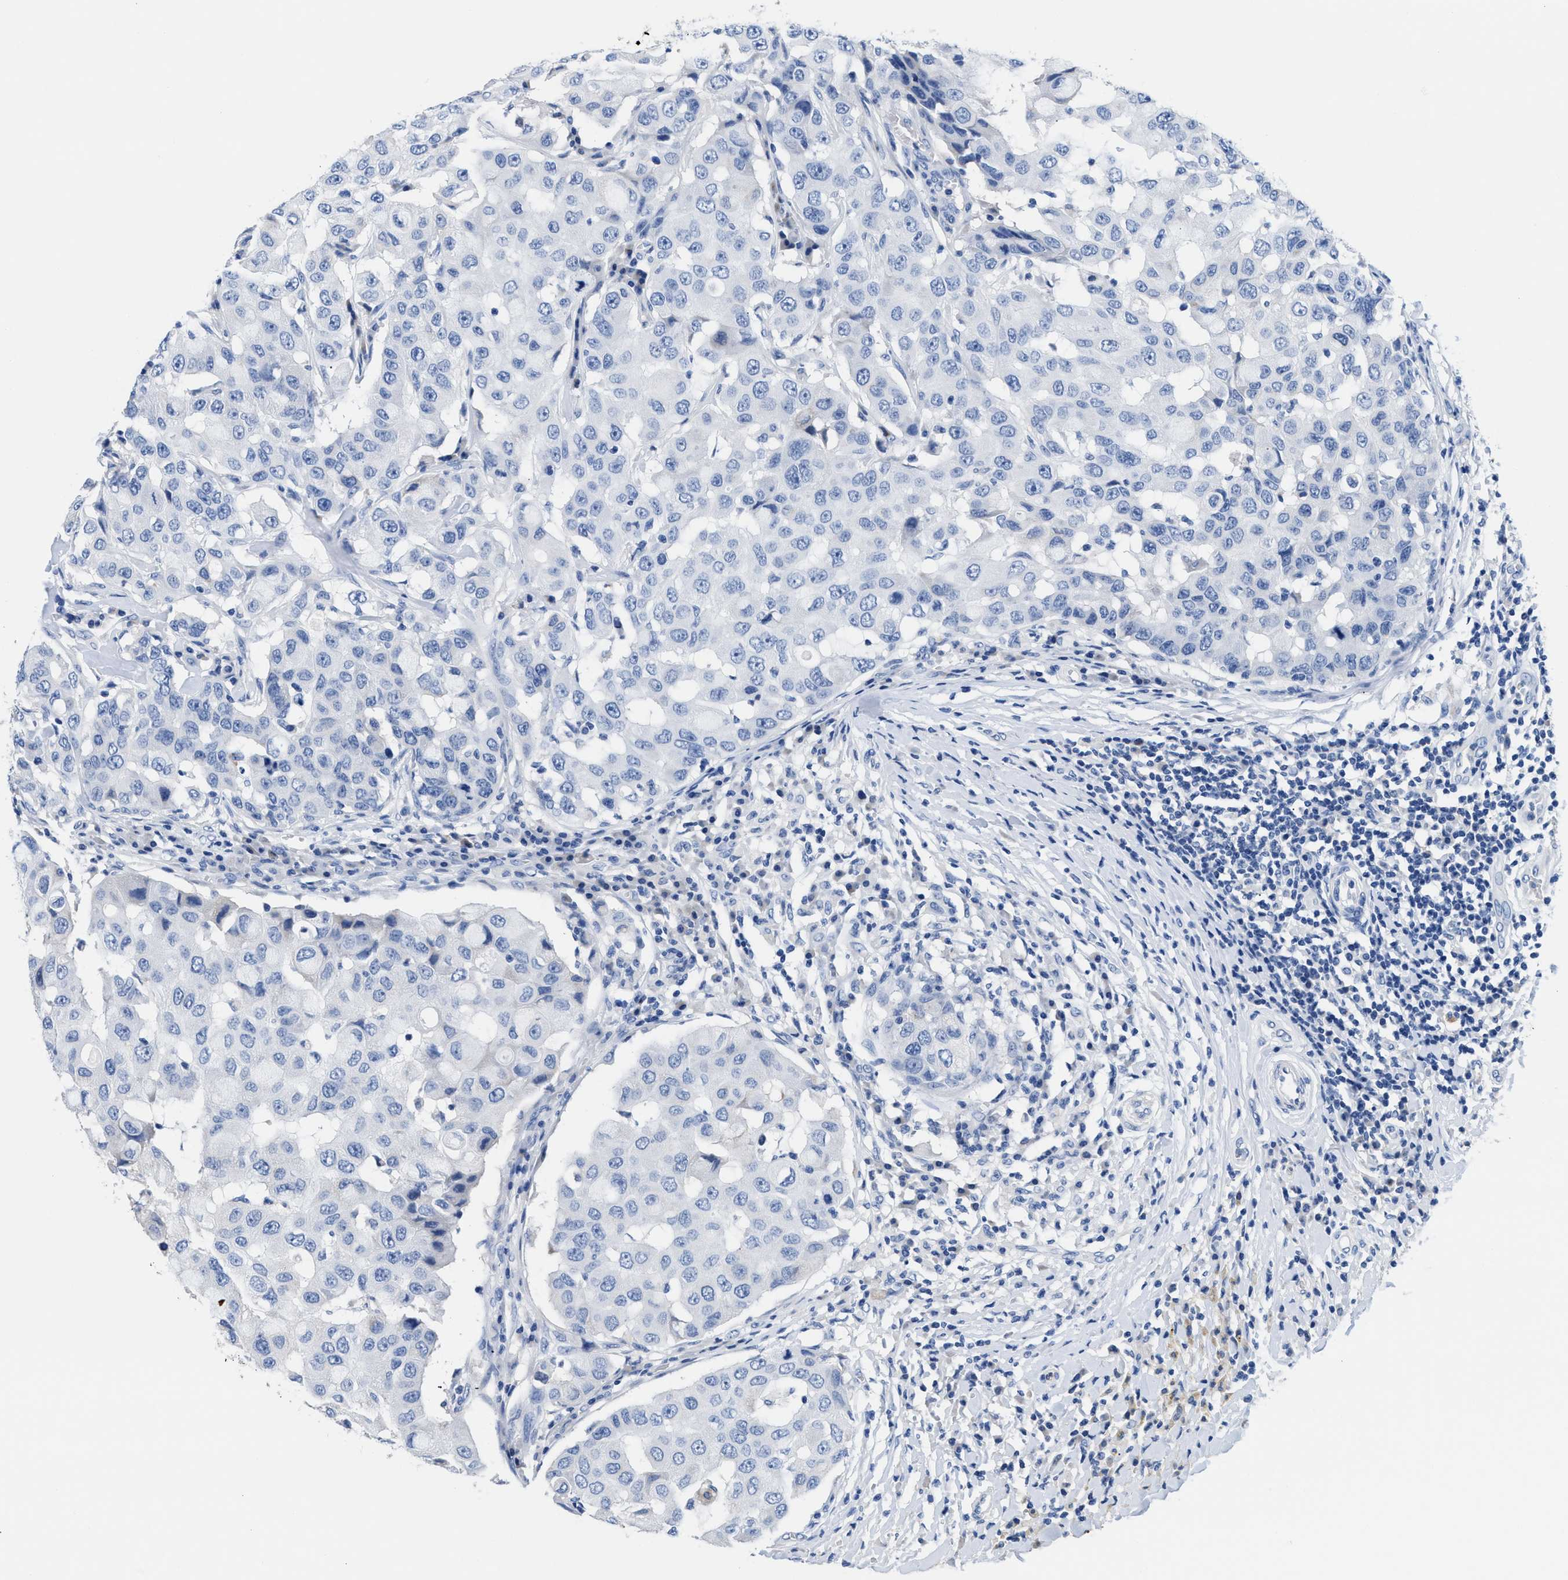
{"staining": {"intensity": "negative", "quantity": "none", "location": "none"}, "tissue": "breast cancer", "cell_type": "Tumor cells", "image_type": "cancer", "snomed": [{"axis": "morphology", "description": "Duct carcinoma"}, {"axis": "topography", "description": "Breast"}], "caption": "Tumor cells are negative for brown protein staining in breast cancer. (Immunohistochemistry (ihc), brightfield microscopy, high magnification).", "gene": "SLFN13", "patient": {"sex": "female", "age": 27}}